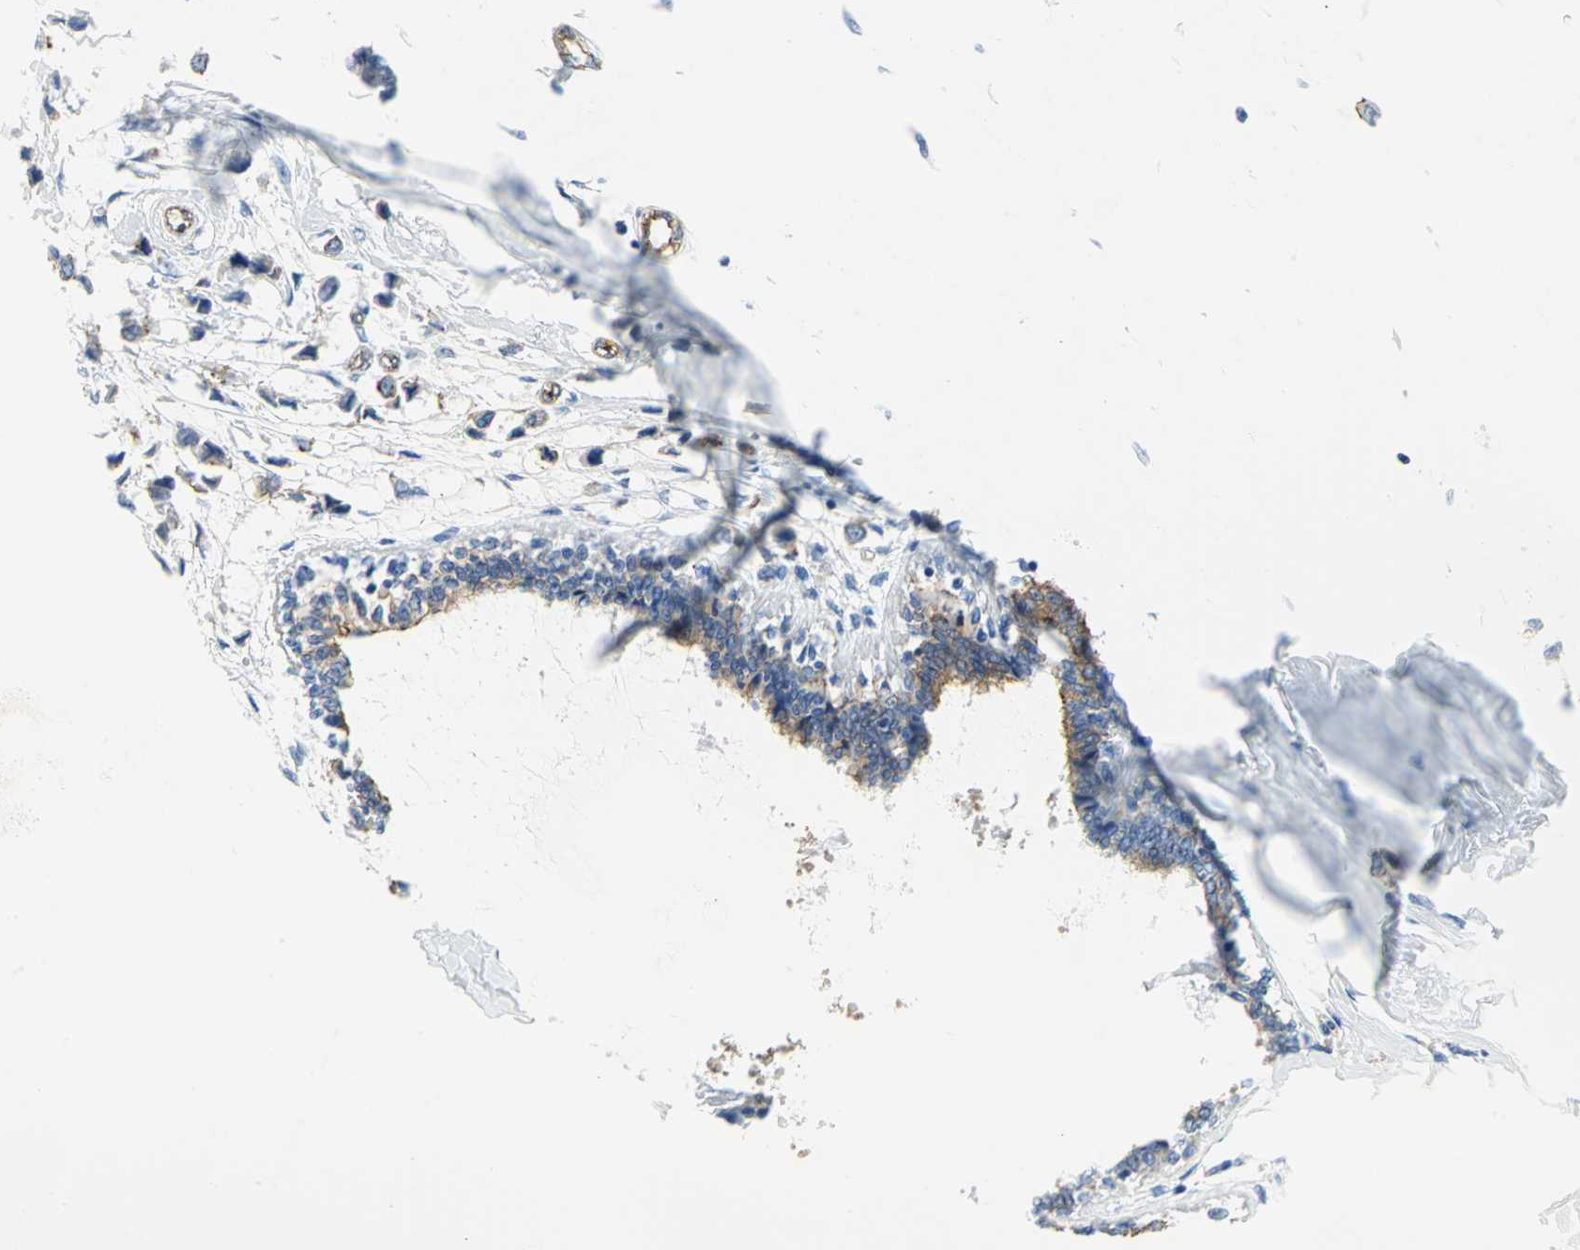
{"staining": {"intensity": "moderate", "quantity": "25%-75%", "location": "cytoplasmic/membranous"}, "tissue": "breast cancer", "cell_type": "Tumor cells", "image_type": "cancer", "snomed": [{"axis": "morphology", "description": "Lobular carcinoma"}, {"axis": "topography", "description": "Breast"}], "caption": "Immunohistochemistry image of neoplastic tissue: human breast cancer stained using IHC shows medium levels of moderate protein expression localized specifically in the cytoplasmic/membranous of tumor cells, appearing as a cytoplasmic/membranous brown color.", "gene": "FLNB", "patient": {"sex": "female", "age": 51}}